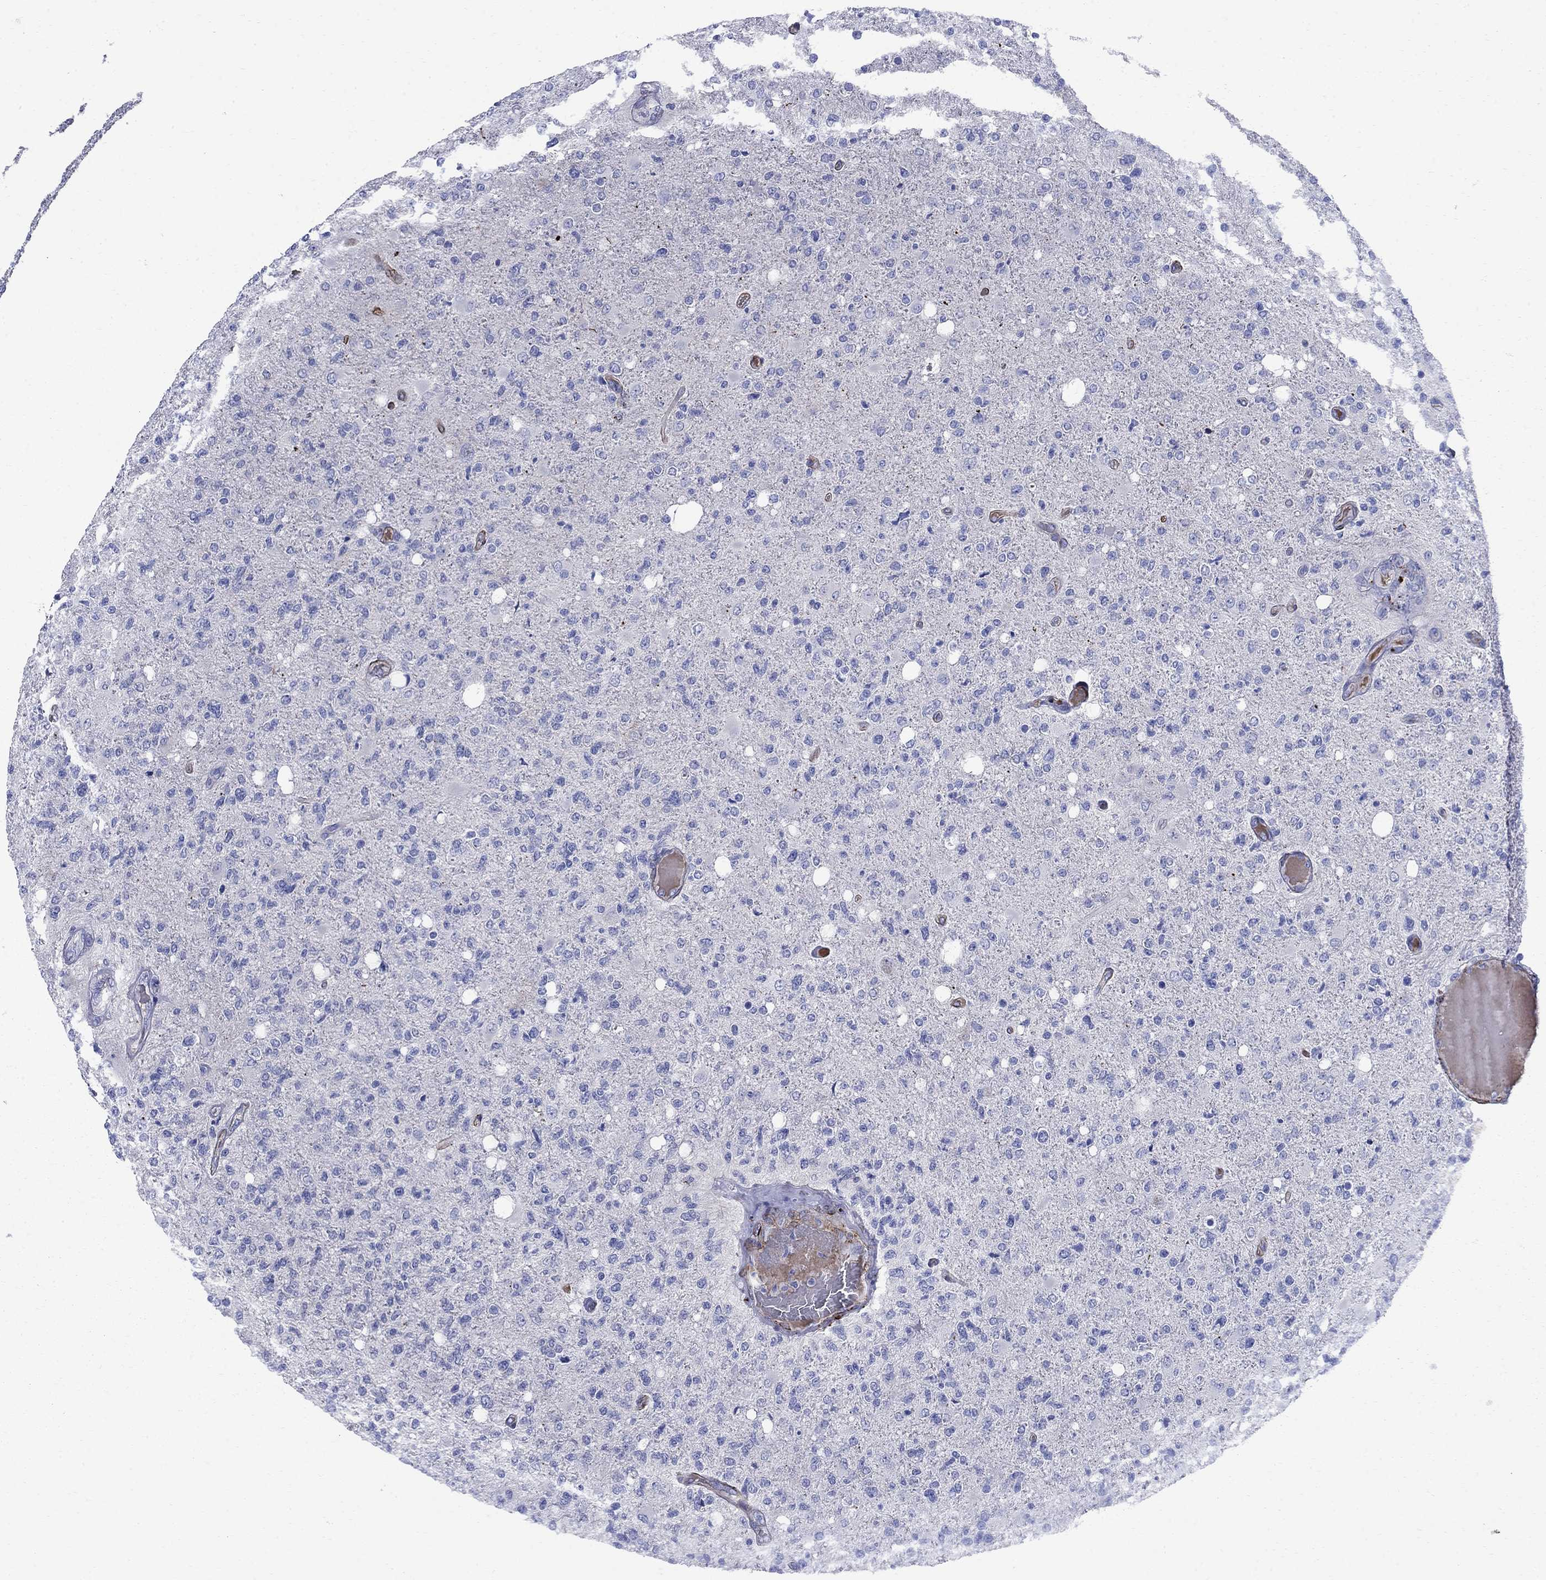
{"staining": {"intensity": "negative", "quantity": "none", "location": "none"}, "tissue": "glioma", "cell_type": "Tumor cells", "image_type": "cancer", "snomed": [{"axis": "morphology", "description": "Glioma, malignant, High grade"}, {"axis": "topography", "description": "Cerebral cortex"}], "caption": "Tumor cells are negative for protein expression in human high-grade glioma (malignant).", "gene": "VTN", "patient": {"sex": "male", "age": 70}}